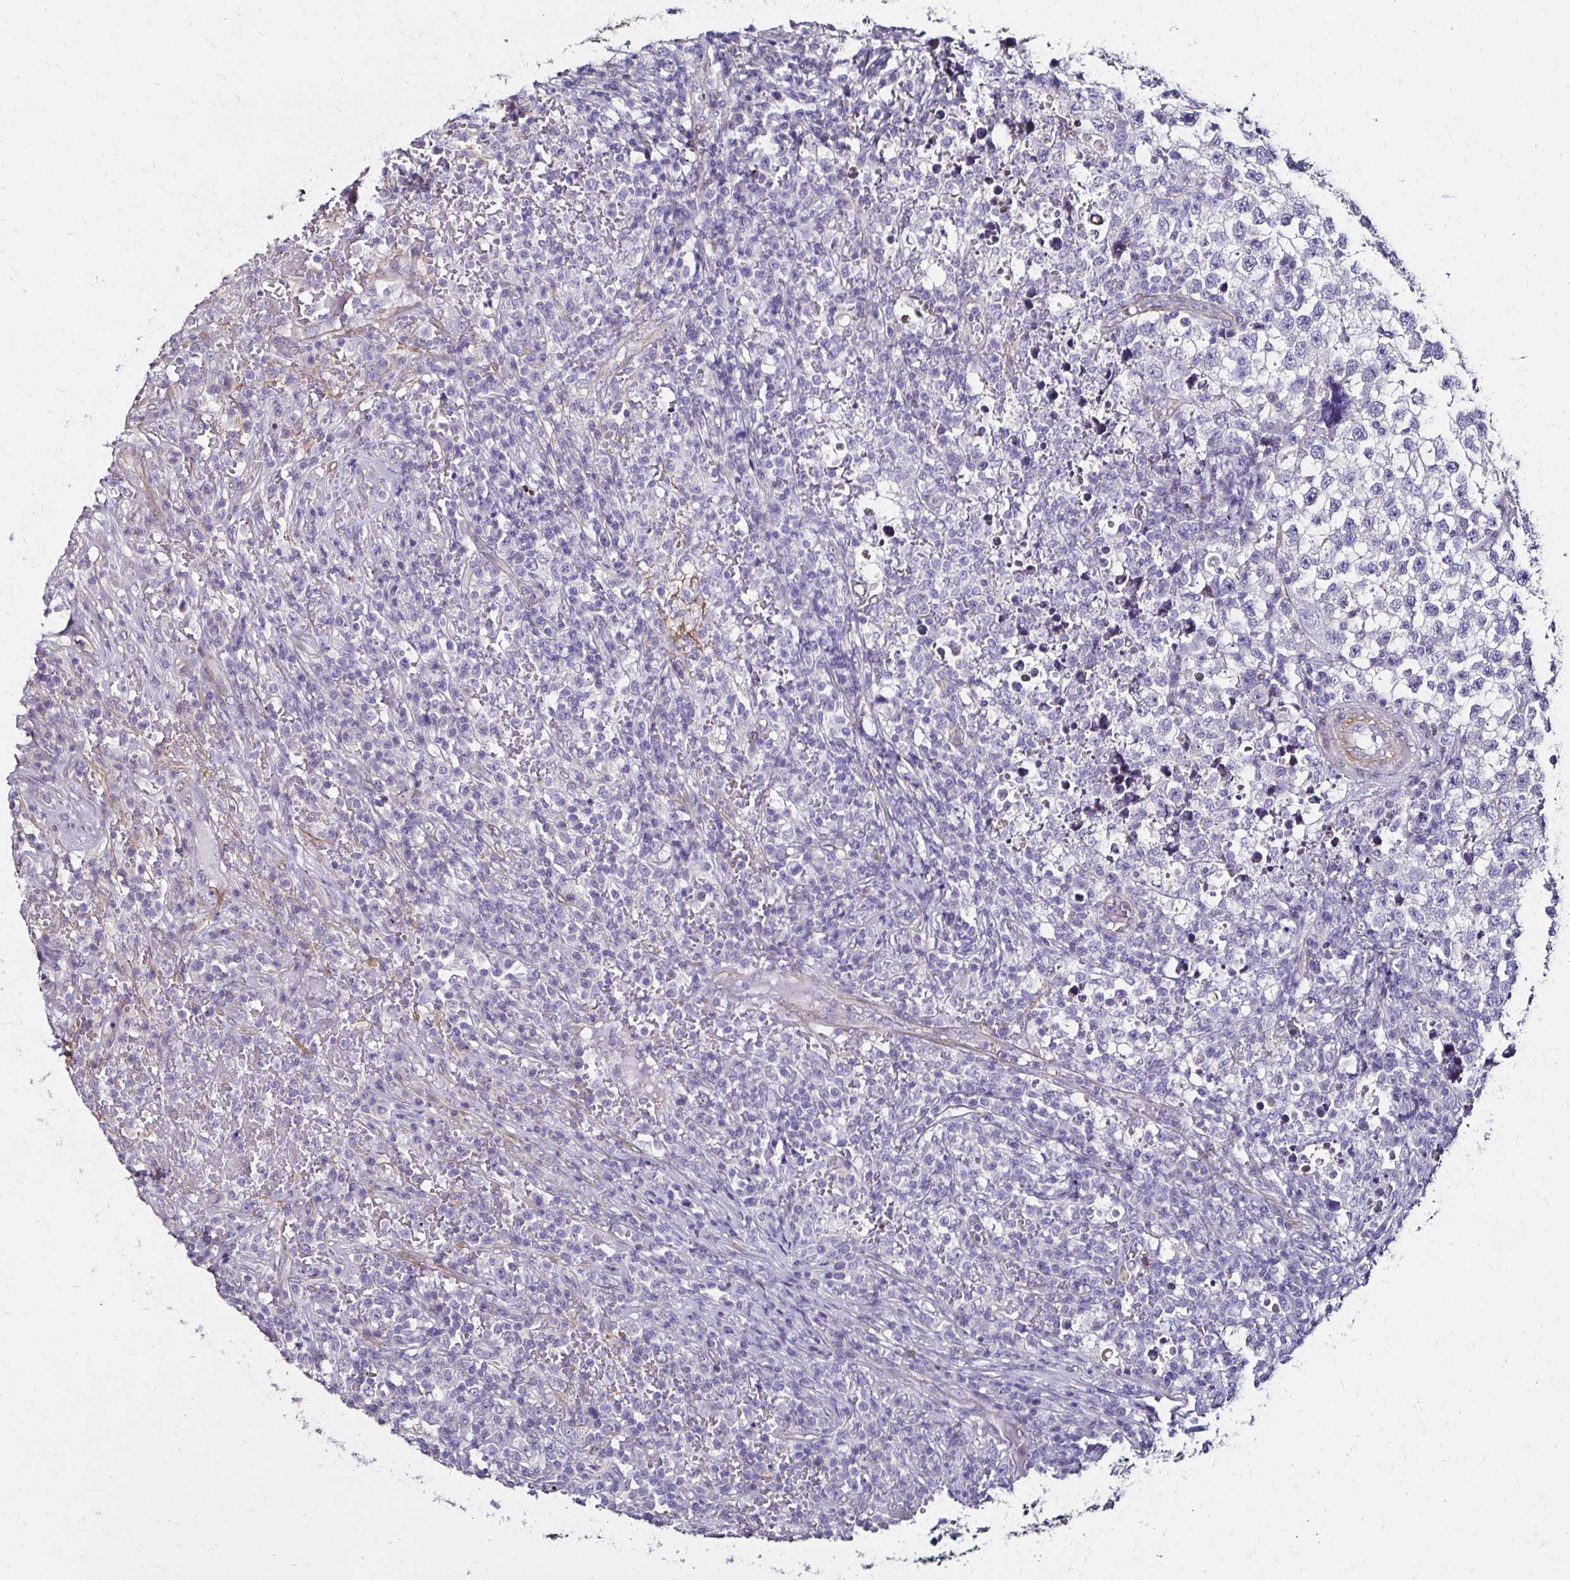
{"staining": {"intensity": "negative", "quantity": "none", "location": "none"}, "tissue": "testis cancer", "cell_type": "Tumor cells", "image_type": "cancer", "snomed": [{"axis": "morphology", "description": "Seminoma, NOS"}, {"axis": "topography", "description": "Testis"}], "caption": "IHC image of neoplastic tissue: seminoma (testis) stained with DAB (3,3'-diaminobenzidine) shows no significant protein positivity in tumor cells. The staining is performed using DAB (3,3'-diaminobenzidine) brown chromogen with nuclei counter-stained in using hematoxylin.", "gene": "ITGB1", "patient": {"sex": "male", "age": 22}}